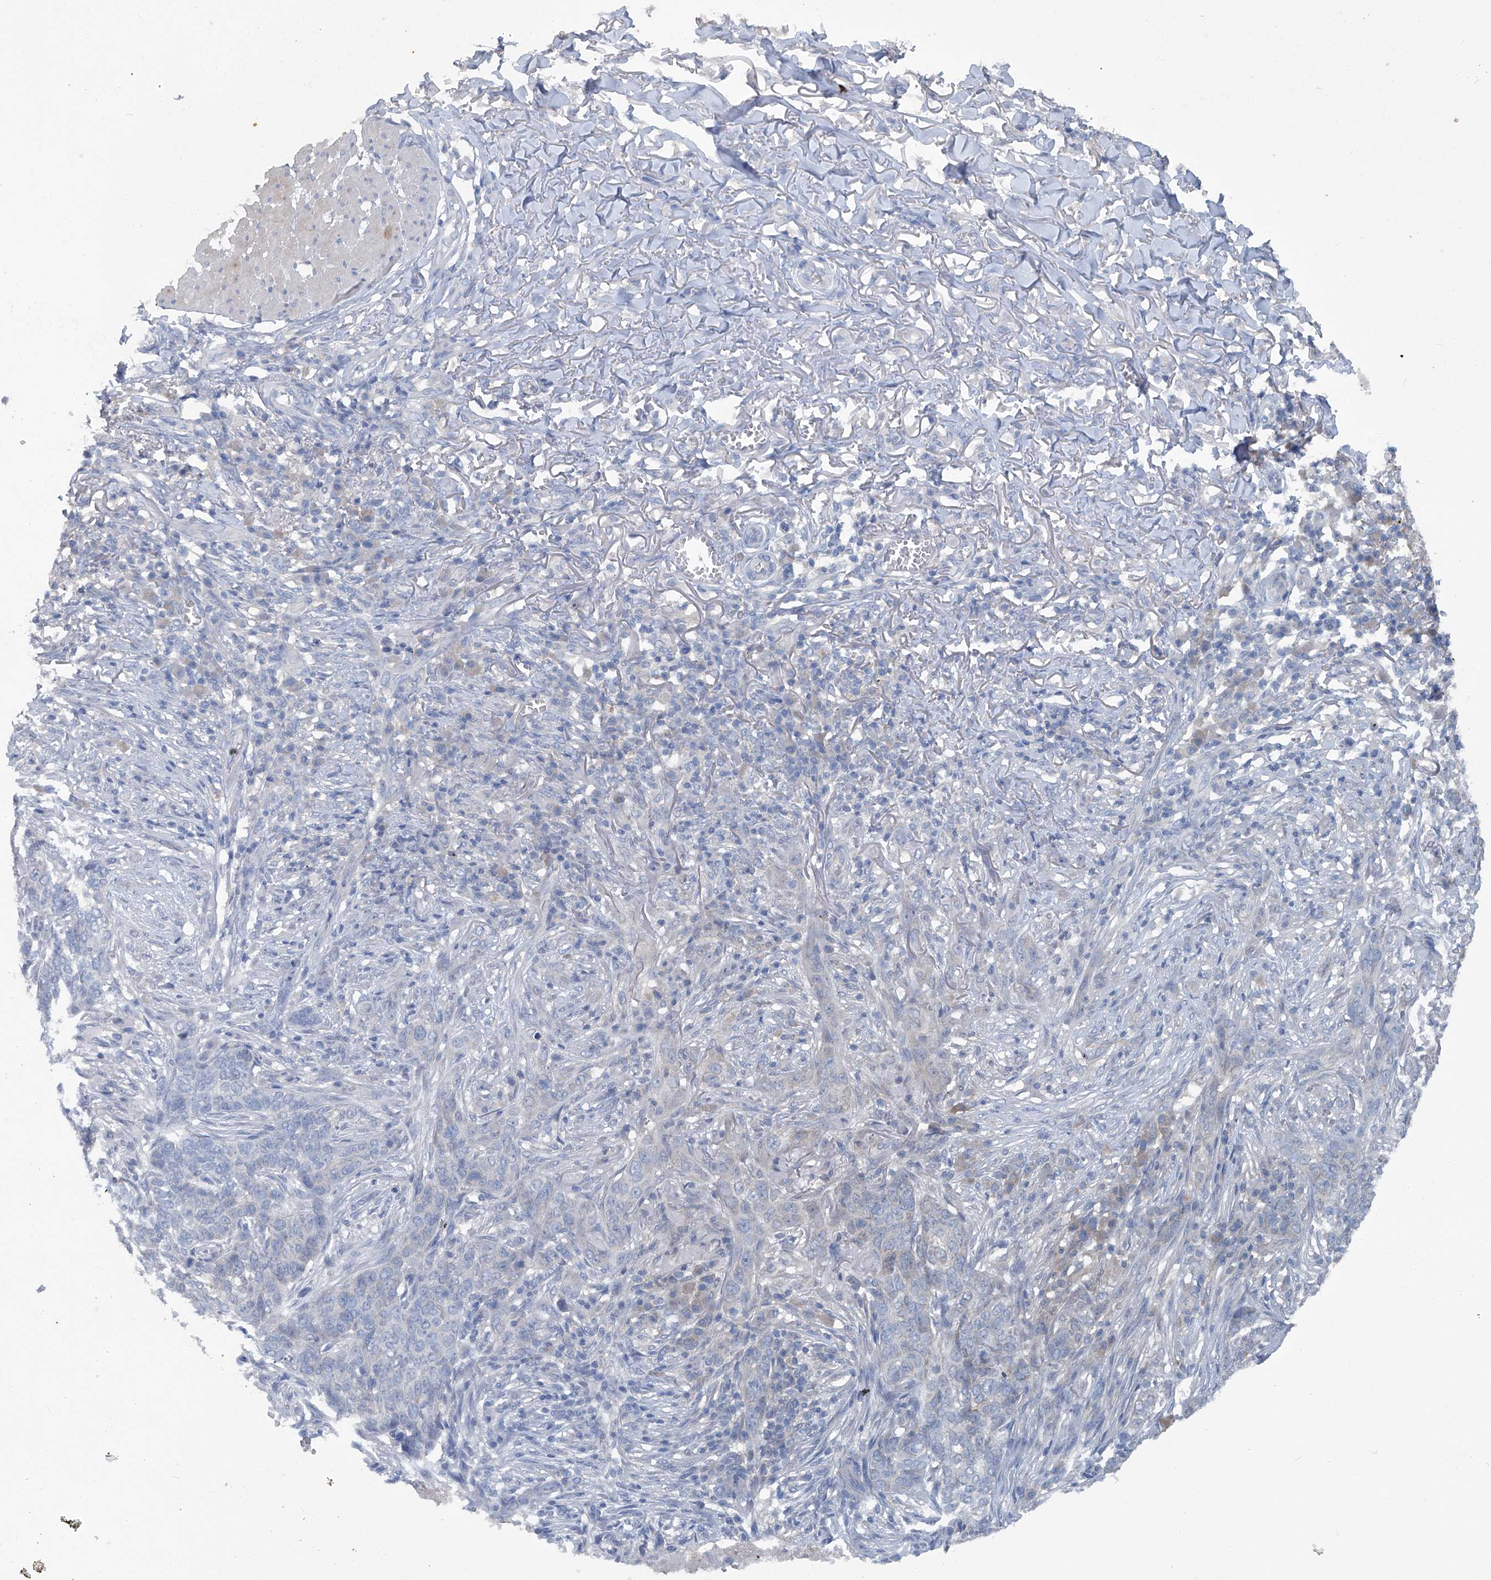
{"staining": {"intensity": "moderate", "quantity": "25%-75%", "location": "cytoplasmic/membranous"}, "tissue": "skin cancer", "cell_type": "Tumor cells", "image_type": "cancer", "snomed": [{"axis": "morphology", "description": "Basal cell carcinoma"}, {"axis": "topography", "description": "Skin"}], "caption": "Approximately 25%-75% of tumor cells in basal cell carcinoma (skin) display moderate cytoplasmic/membranous protein expression as visualized by brown immunohistochemical staining.", "gene": "ANKRD34A", "patient": {"sex": "male", "age": 85}}